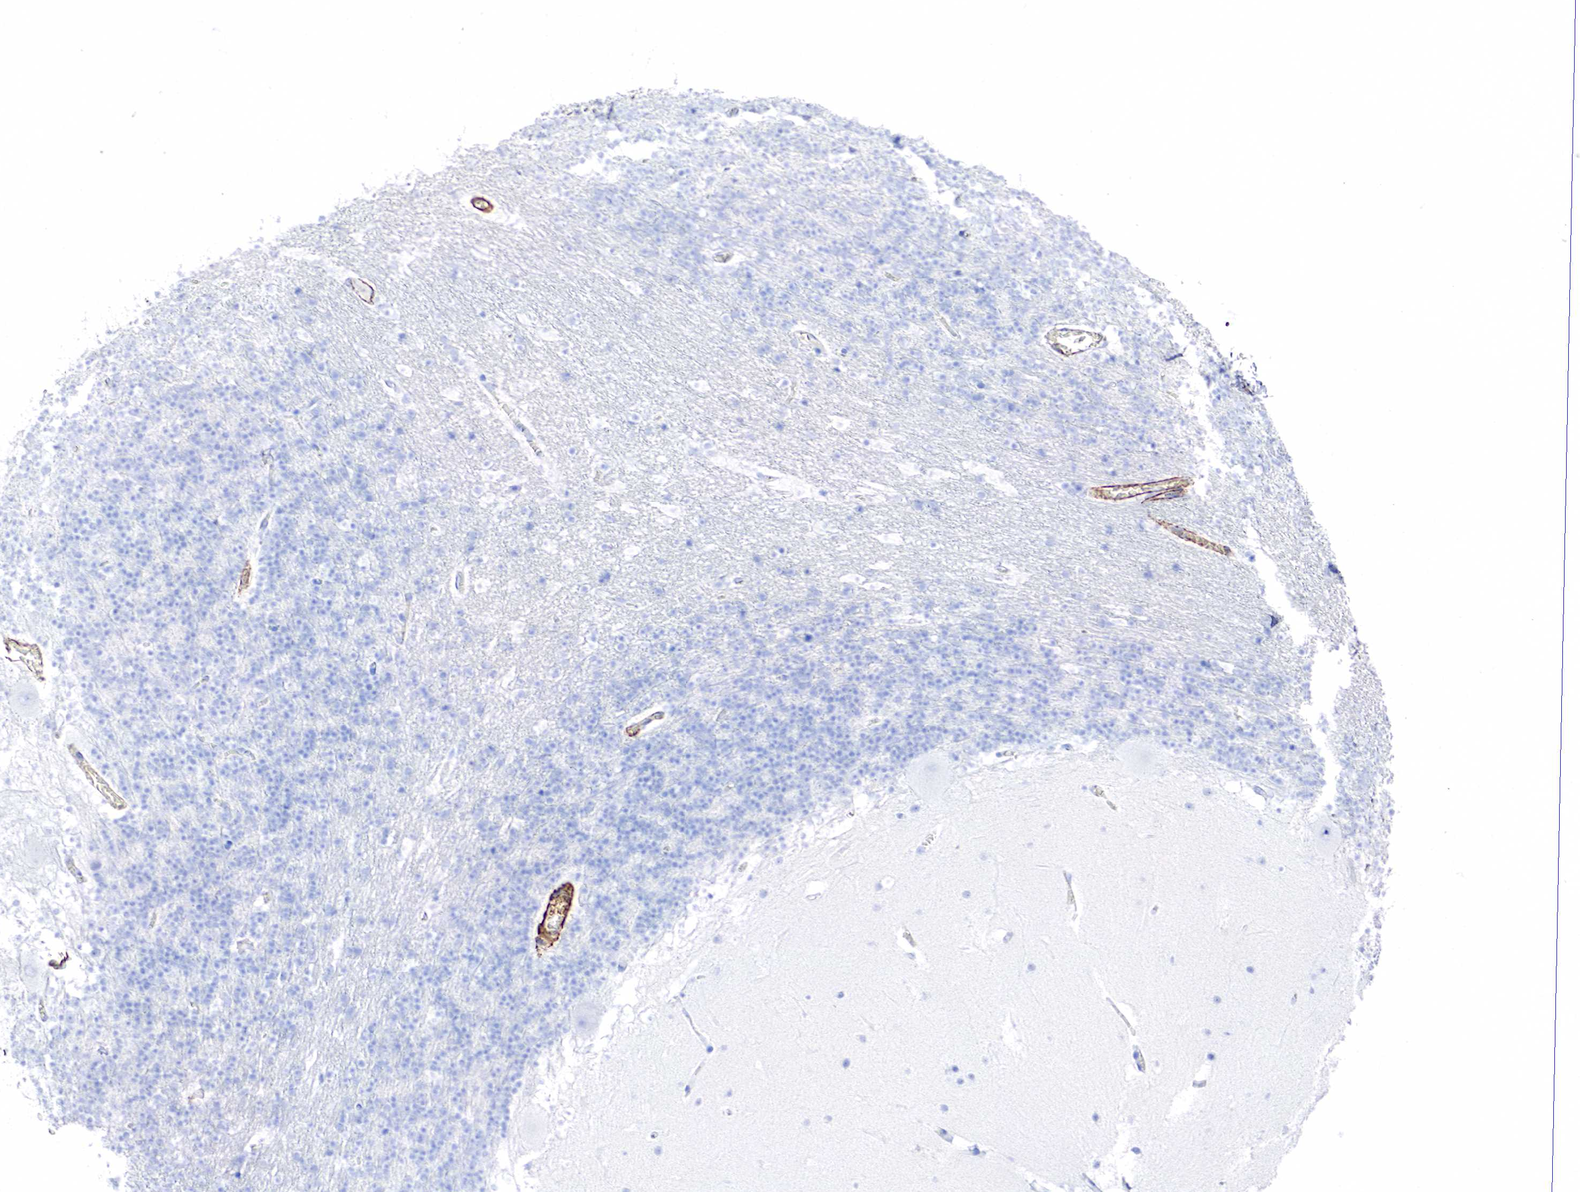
{"staining": {"intensity": "negative", "quantity": "none", "location": "none"}, "tissue": "cerebellum", "cell_type": "Cells in granular layer", "image_type": "normal", "snomed": [{"axis": "morphology", "description": "Normal tissue, NOS"}, {"axis": "topography", "description": "Cerebellum"}], "caption": "Immunohistochemical staining of normal cerebellum shows no significant expression in cells in granular layer. The staining was performed using DAB (3,3'-diaminobenzidine) to visualize the protein expression in brown, while the nuclei were stained in blue with hematoxylin (Magnification: 20x).", "gene": "ACTA1", "patient": {"sex": "male", "age": 45}}